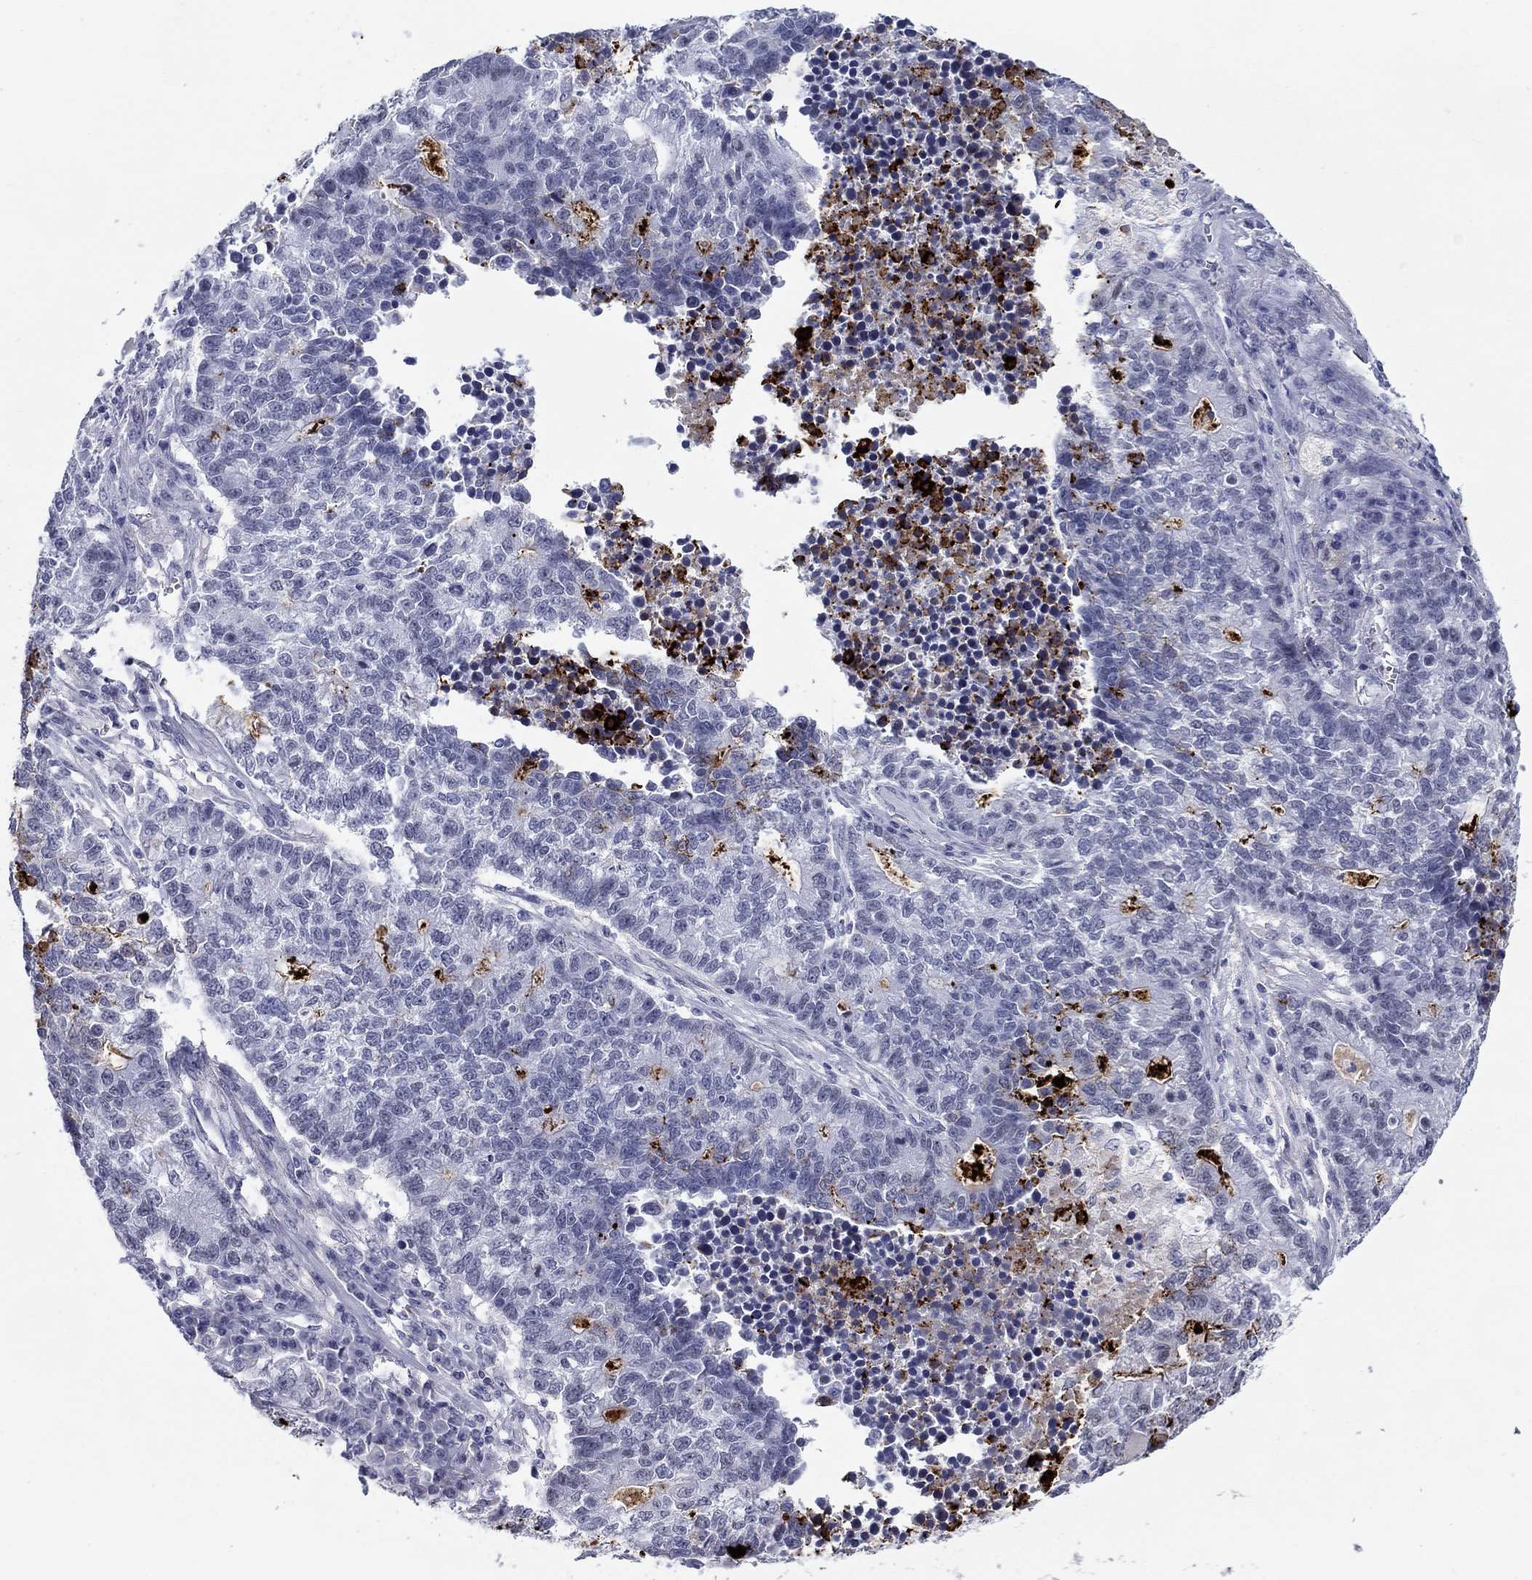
{"staining": {"intensity": "moderate", "quantity": "<25%", "location": "cytoplasmic/membranous"}, "tissue": "lung cancer", "cell_type": "Tumor cells", "image_type": "cancer", "snomed": [{"axis": "morphology", "description": "Adenocarcinoma, NOS"}, {"axis": "topography", "description": "Lung"}], "caption": "Protein expression analysis of lung cancer (adenocarcinoma) displays moderate cytoplasmic/membranous positivity in approximately <25% of tumor cells.", "gene": "C4orf19", "patient": {"sex": "male", "age": 57}}